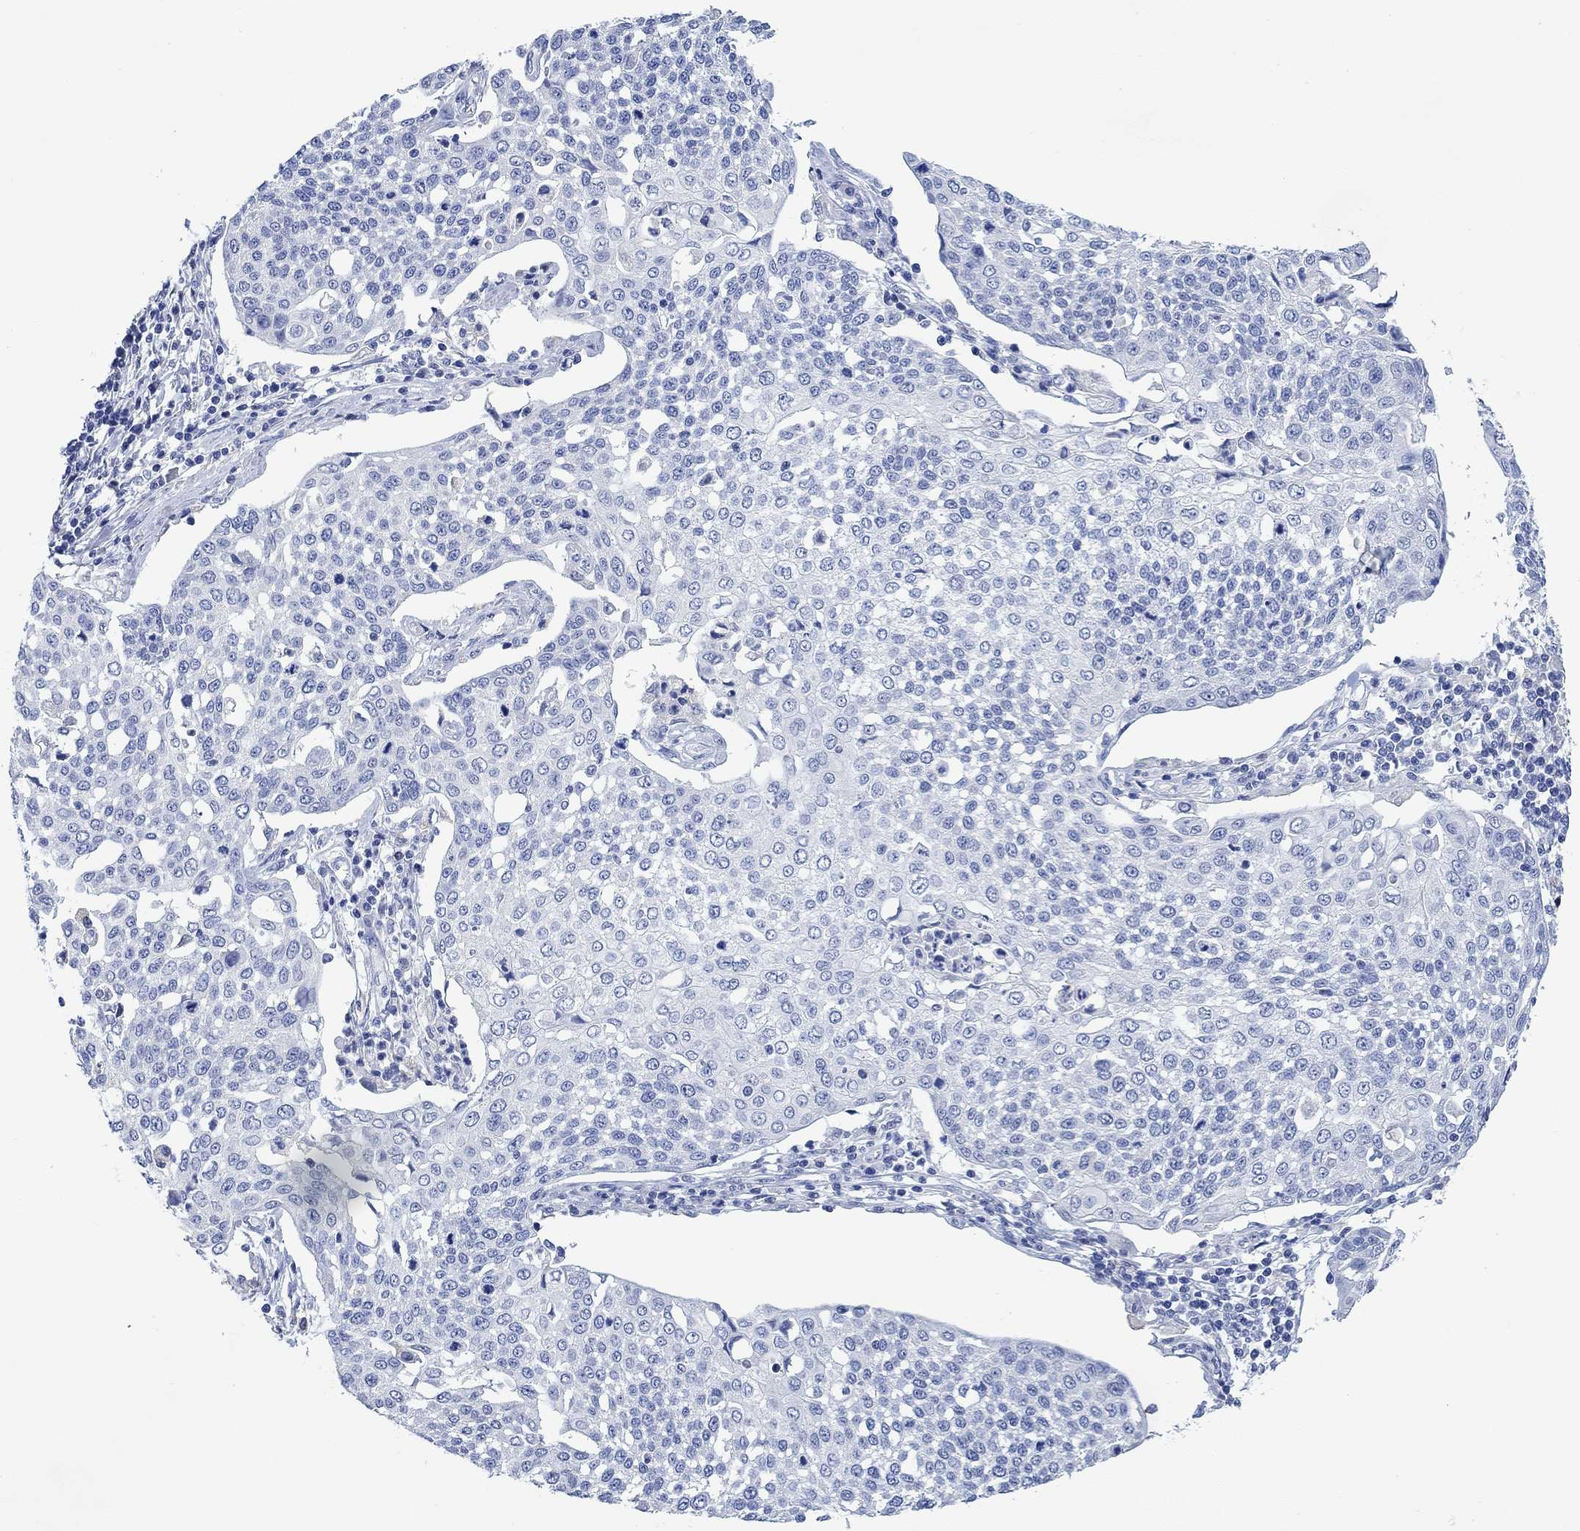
{"staining": {"intensity": "negative", "quantity": "none", "location": "none"}, "tissue": "cervical cancer", "cell_type": "Tumor cells", "image_type": "cancer", "snomed": [{"axis": "morphology", "description": "Squamous cell carcinoma, NOS"}, {"axis": "topography", "description": "Cervix"}], "caption": "Immunohistochemistry (IHC) histopathology image of cervical squamous cell carcinoma stained for a protein (brown), which exhibits no expression in tumor cells.", "gene": "PPP1R17", "patient": {"sex": "female", "age": 34}}